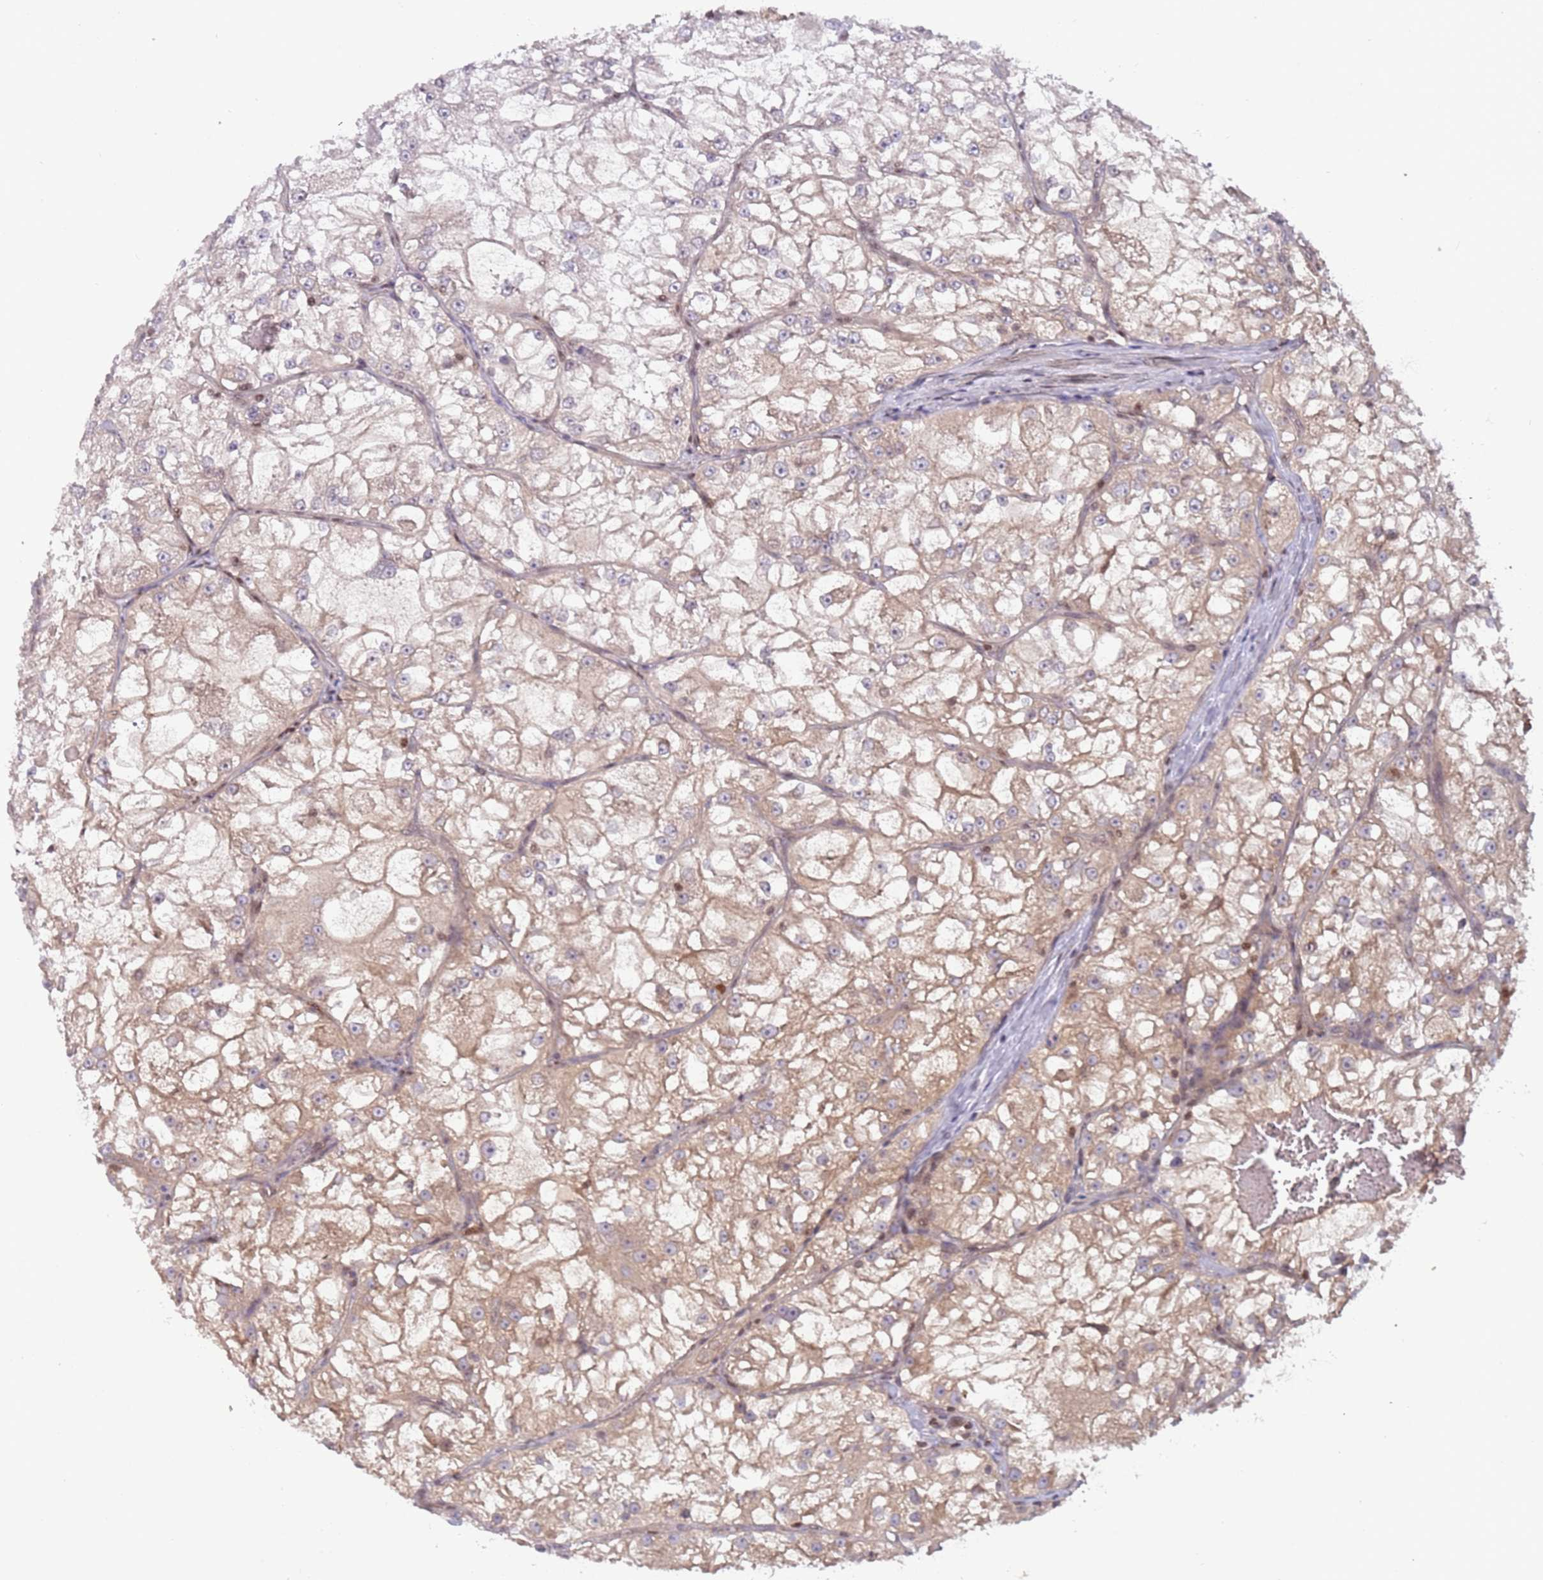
{"staining": {"intensity": "weak", "quantity": "<25%", "location": "cytoplasmic/membranous"}, "tissue": "renal cancer", "cell_type": "Tumor cells", "image_type": "cancer", "snomed": [{"axis": "morphology", "description": "Adenocarcinoma, NOS"}, {"axis": "topography", "description": "Kidney"}], "caption": "Renal cancer stained for a protein using immunohistochemistry (IHC) displays no positivity tumor cells.", "gene": "ARHGEF5", "patient": {"sex": "female", "age": 72}}